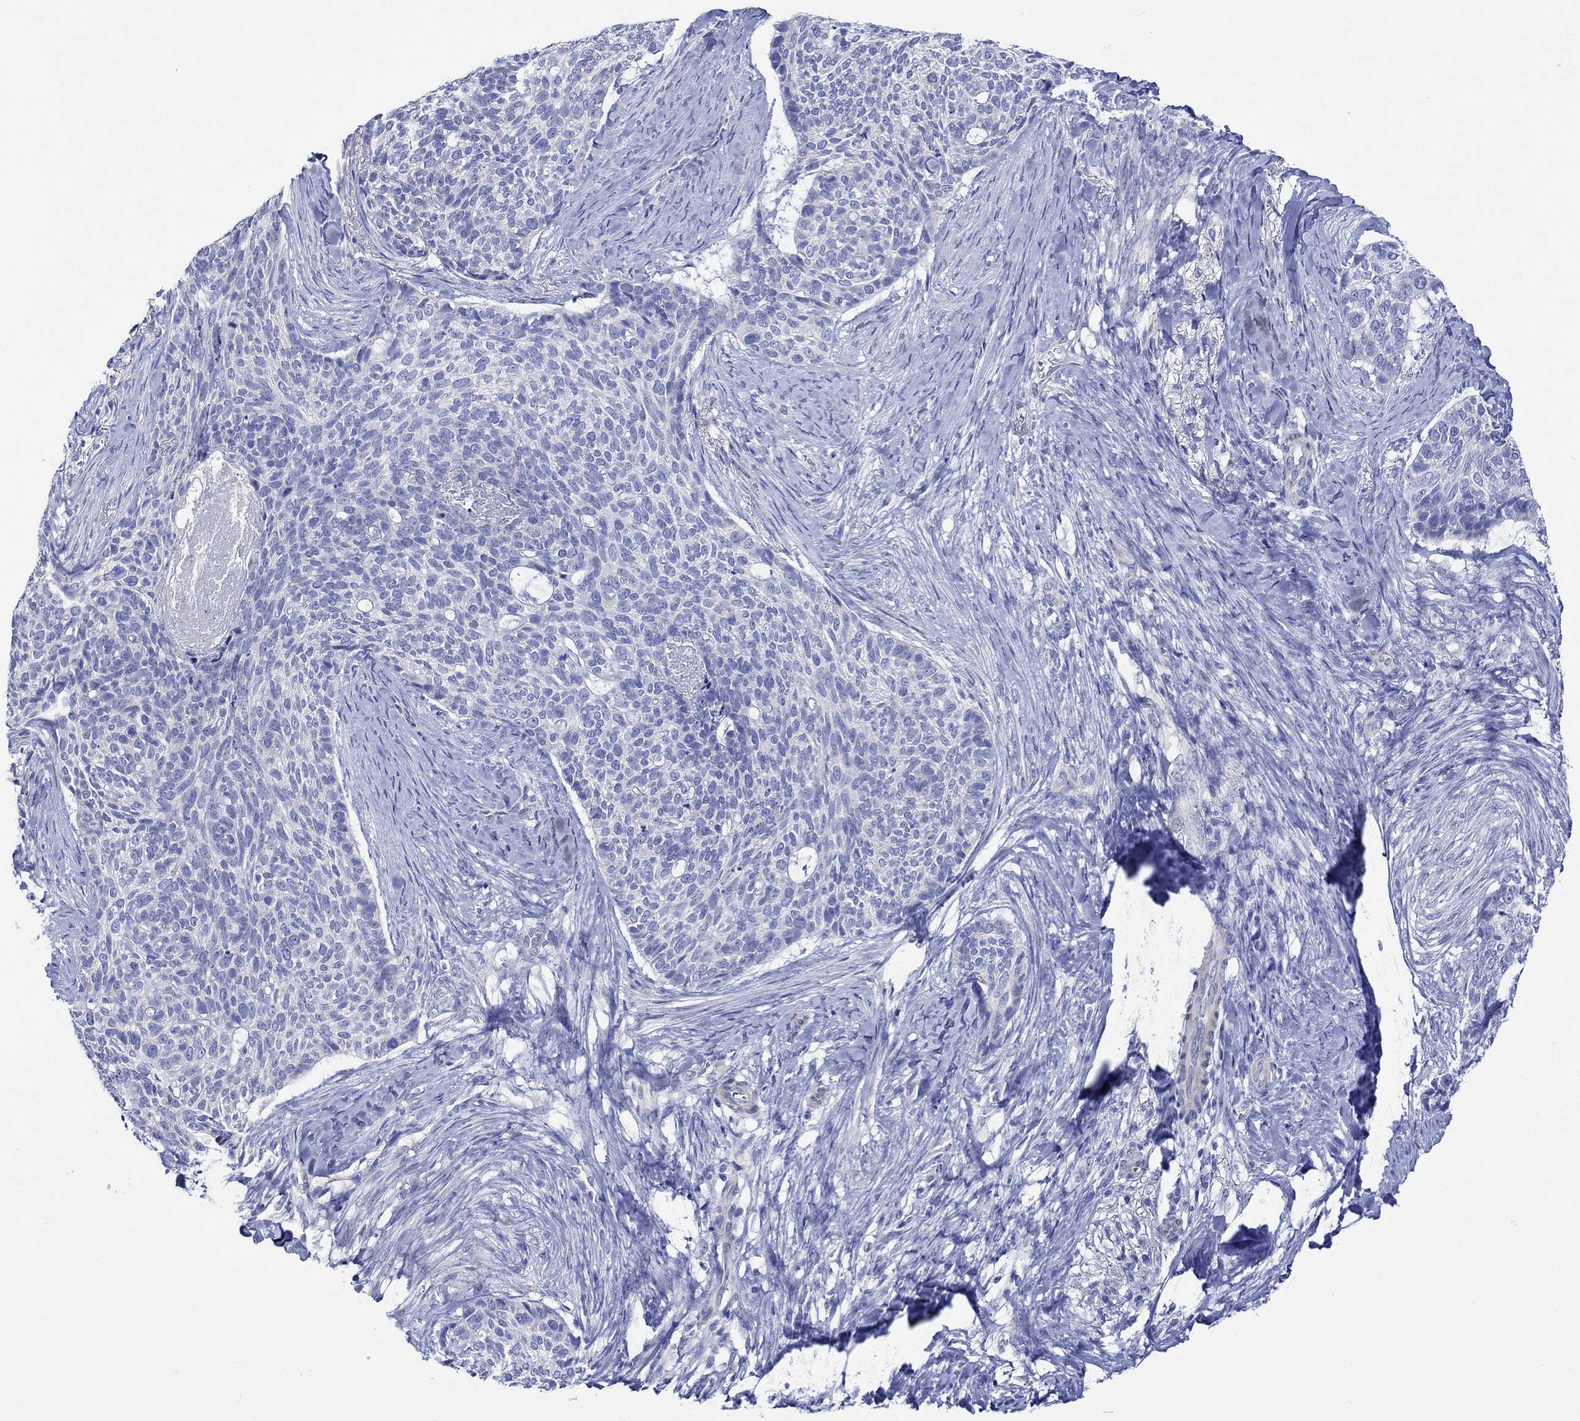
{"staining": {"intensity": "negative", "quantity": "none", "location": "none"}, "tissue": "skin cancer", "cell_type": "Tumor cells", "image_type": "cancer", "snomed": [{"axis": "morphology", "description": "Basal cell carcinoma"}, {"axis": "topography", "description": "Skin"}], "caption": "Immunohistochemistry (IHC) micrograph of human skin cancer (basal cell carcinoma) stained for a protein (brown), which reveals no staining in tumor cells.", "gene": "HARBI1", "patient": {"sex": "female", "age": 69}}